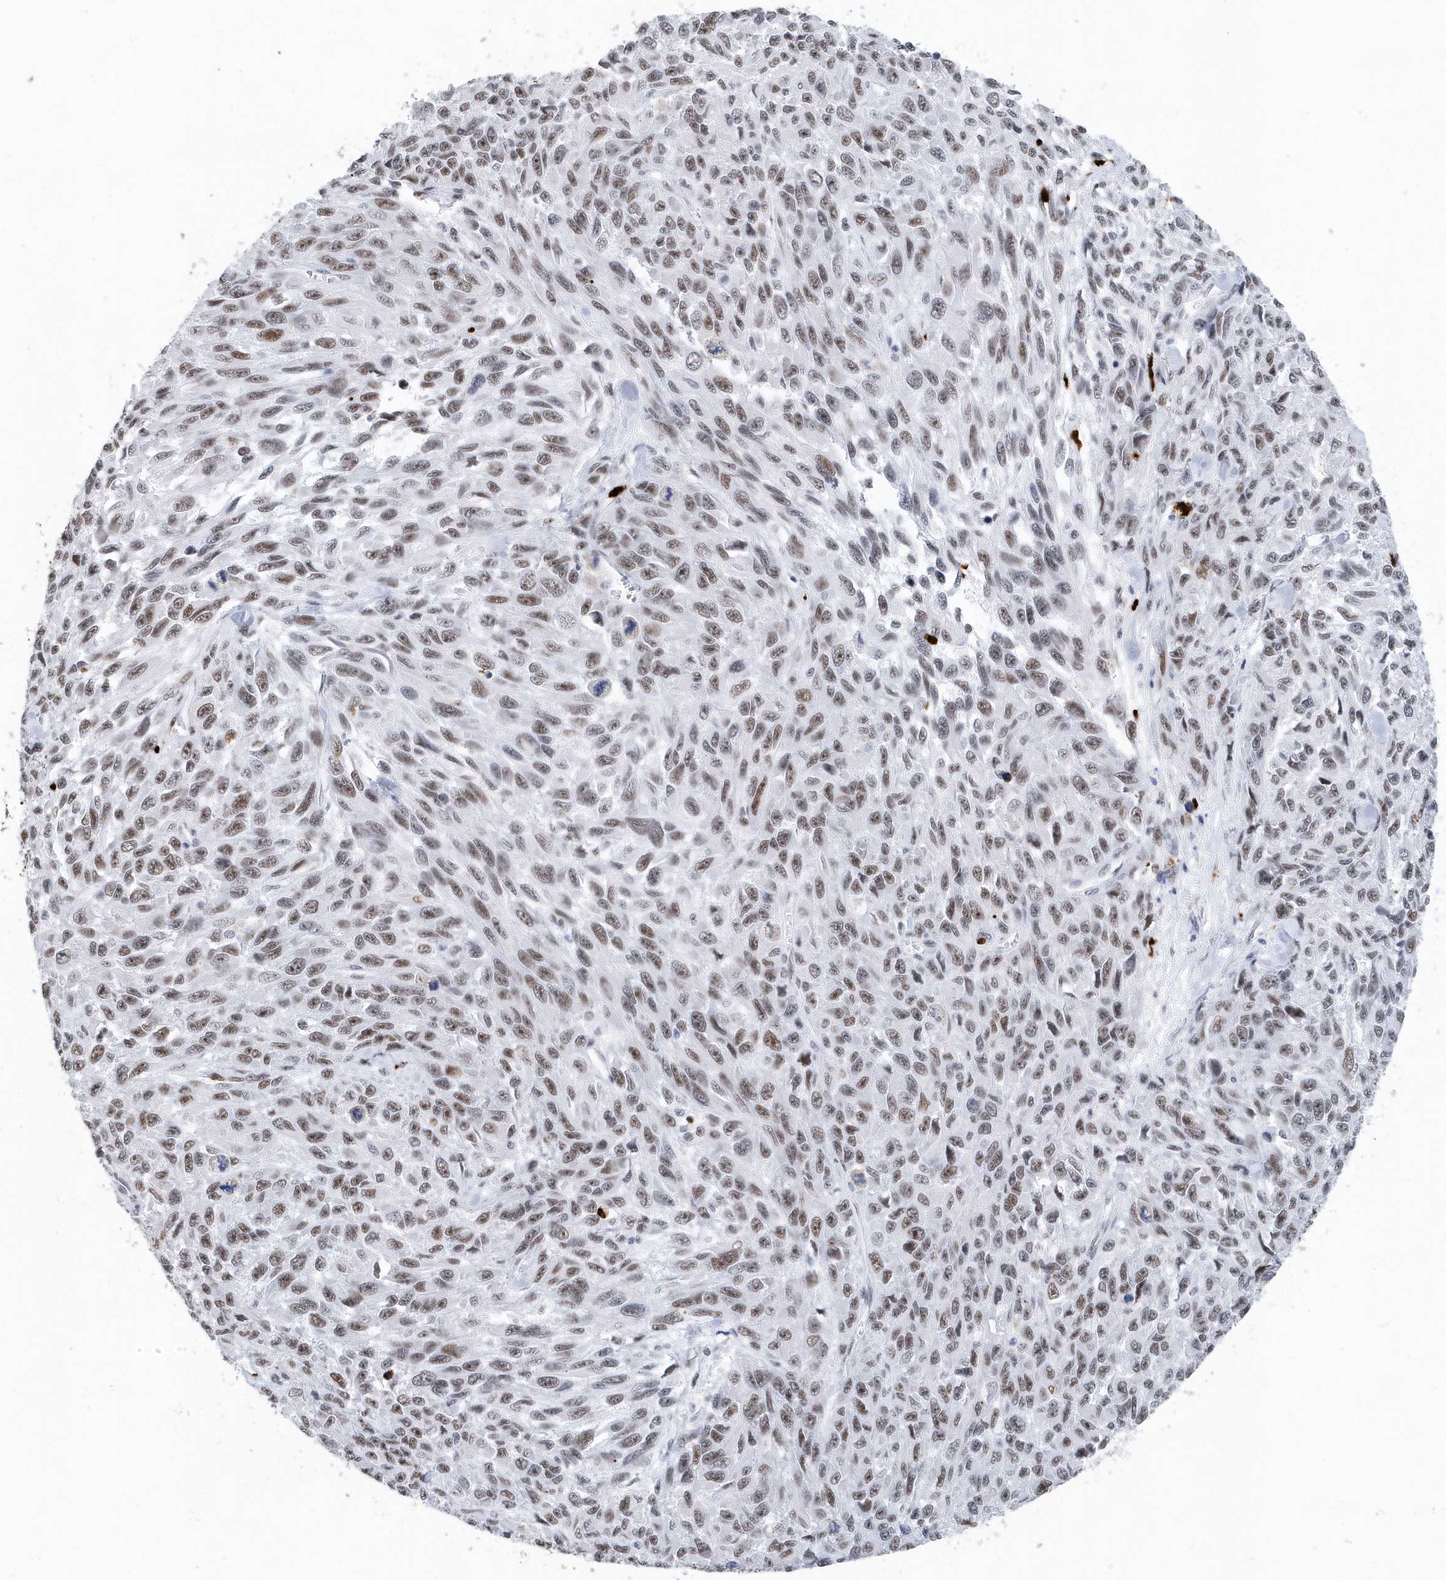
{"staining": {"intensity": "moderate", "quantity": ">75%", "location": "nuclear"}, "tissue": "melanoma", "cell_type": "Tumor cells", "image_type": "cancer", "snomed": [{"axis": "morphology", "description": "Malignant melanoma, NOS"}, {"axis": "topography", "description": "Skin"}], "caption": "A brown stain shows moderate nuclear positivity of a protein in human melanoma tumor cells.", "gene": "RPP30", "patient": {"sex": "female", "age": 96}}